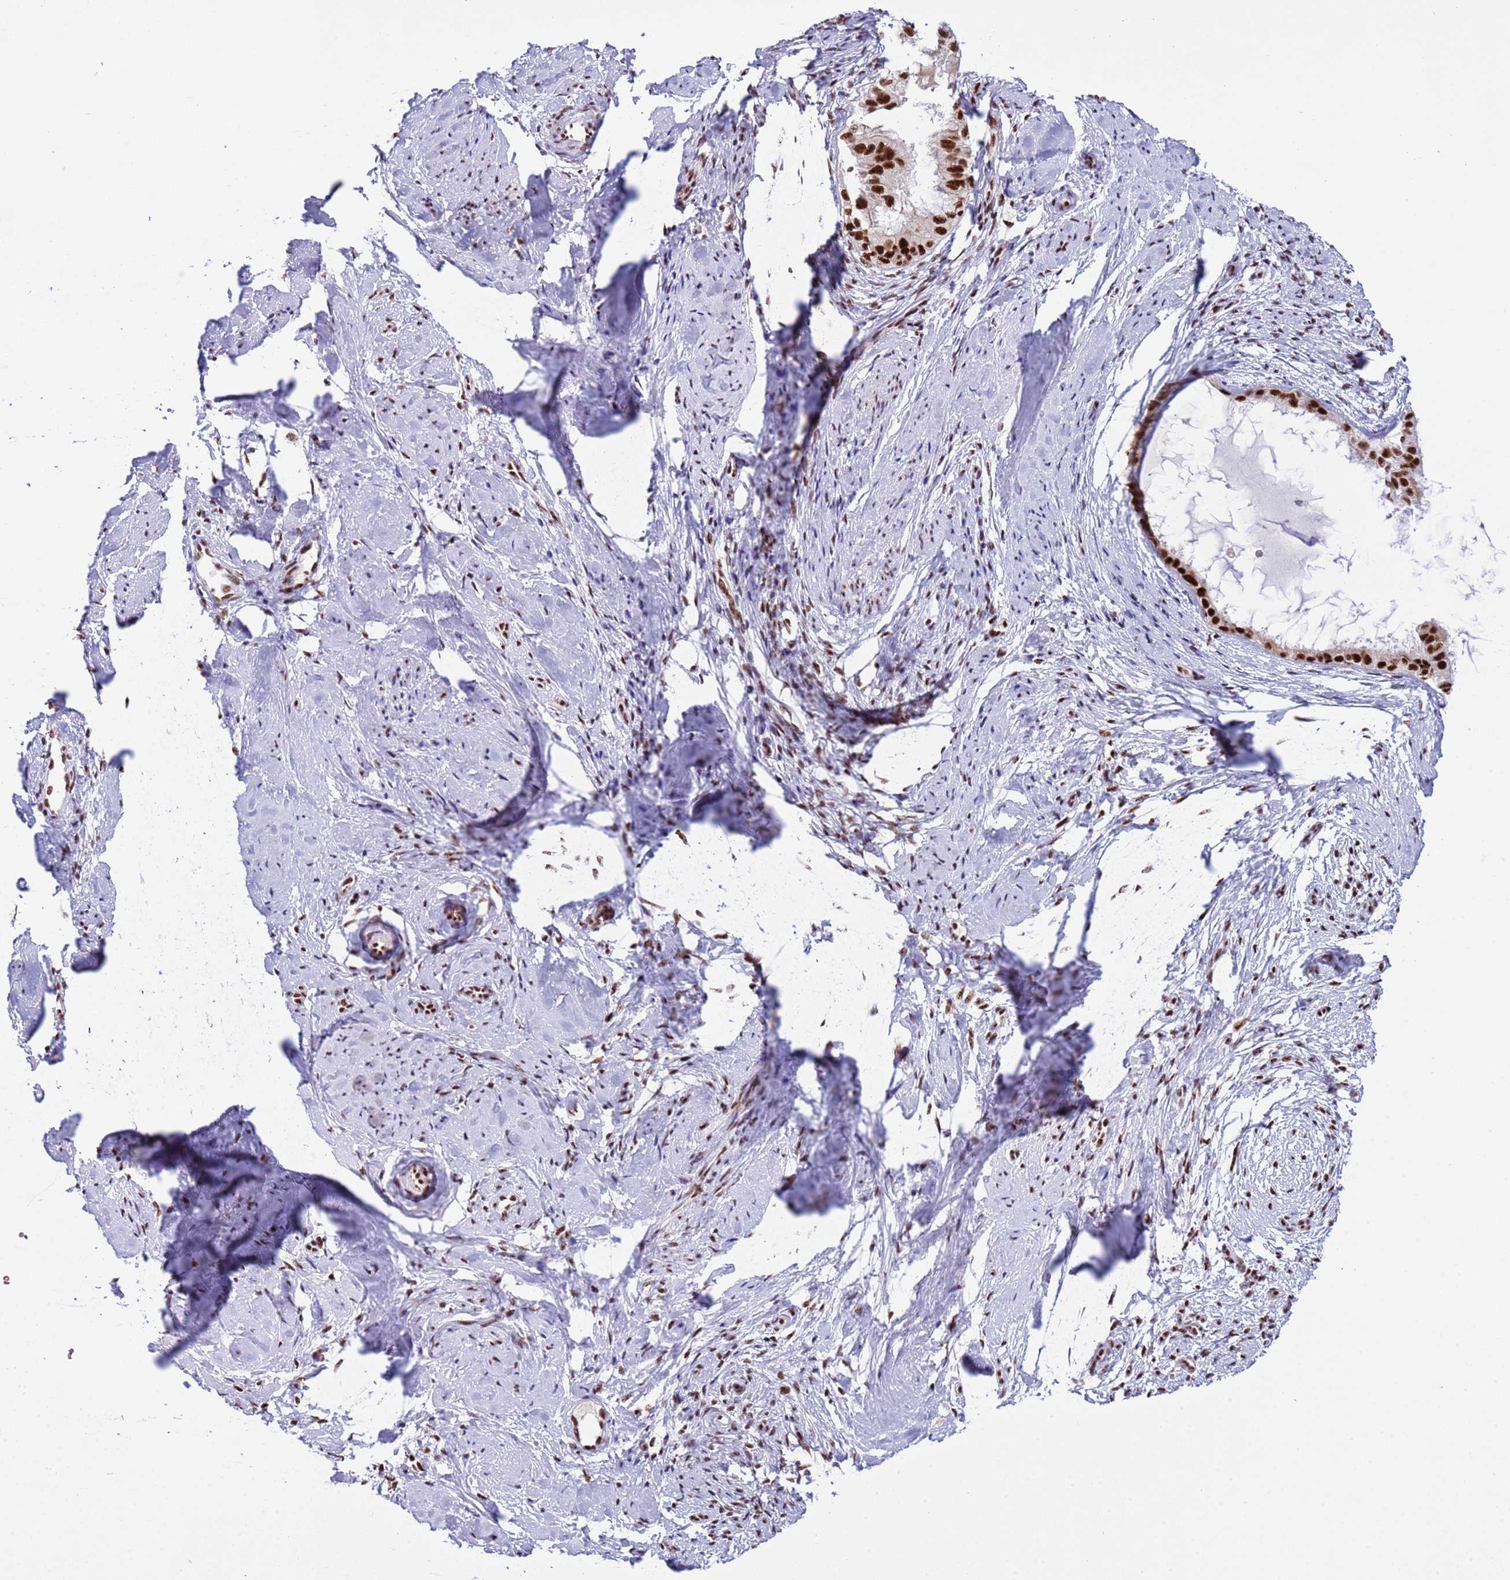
{"staining": {"intensity": "strong", "quantity": ">75%", "location": "nuclear"}, "tissue": "cervix", "cell_type": "Glandular cells", "image_type": "normal", "snomed": [{"axis": "morphology", "description": "Normal tissue, NOS"}, {"axis": "topography", "description": "Cervix"}], "caption": "This histopathology image reveals IHC staining of unremarkable human cervix, with high strong nuclear expression in approximately >75% of glandular cells.", "gene": "THOC2", "patient": {"sex": "female", "age": 57}}